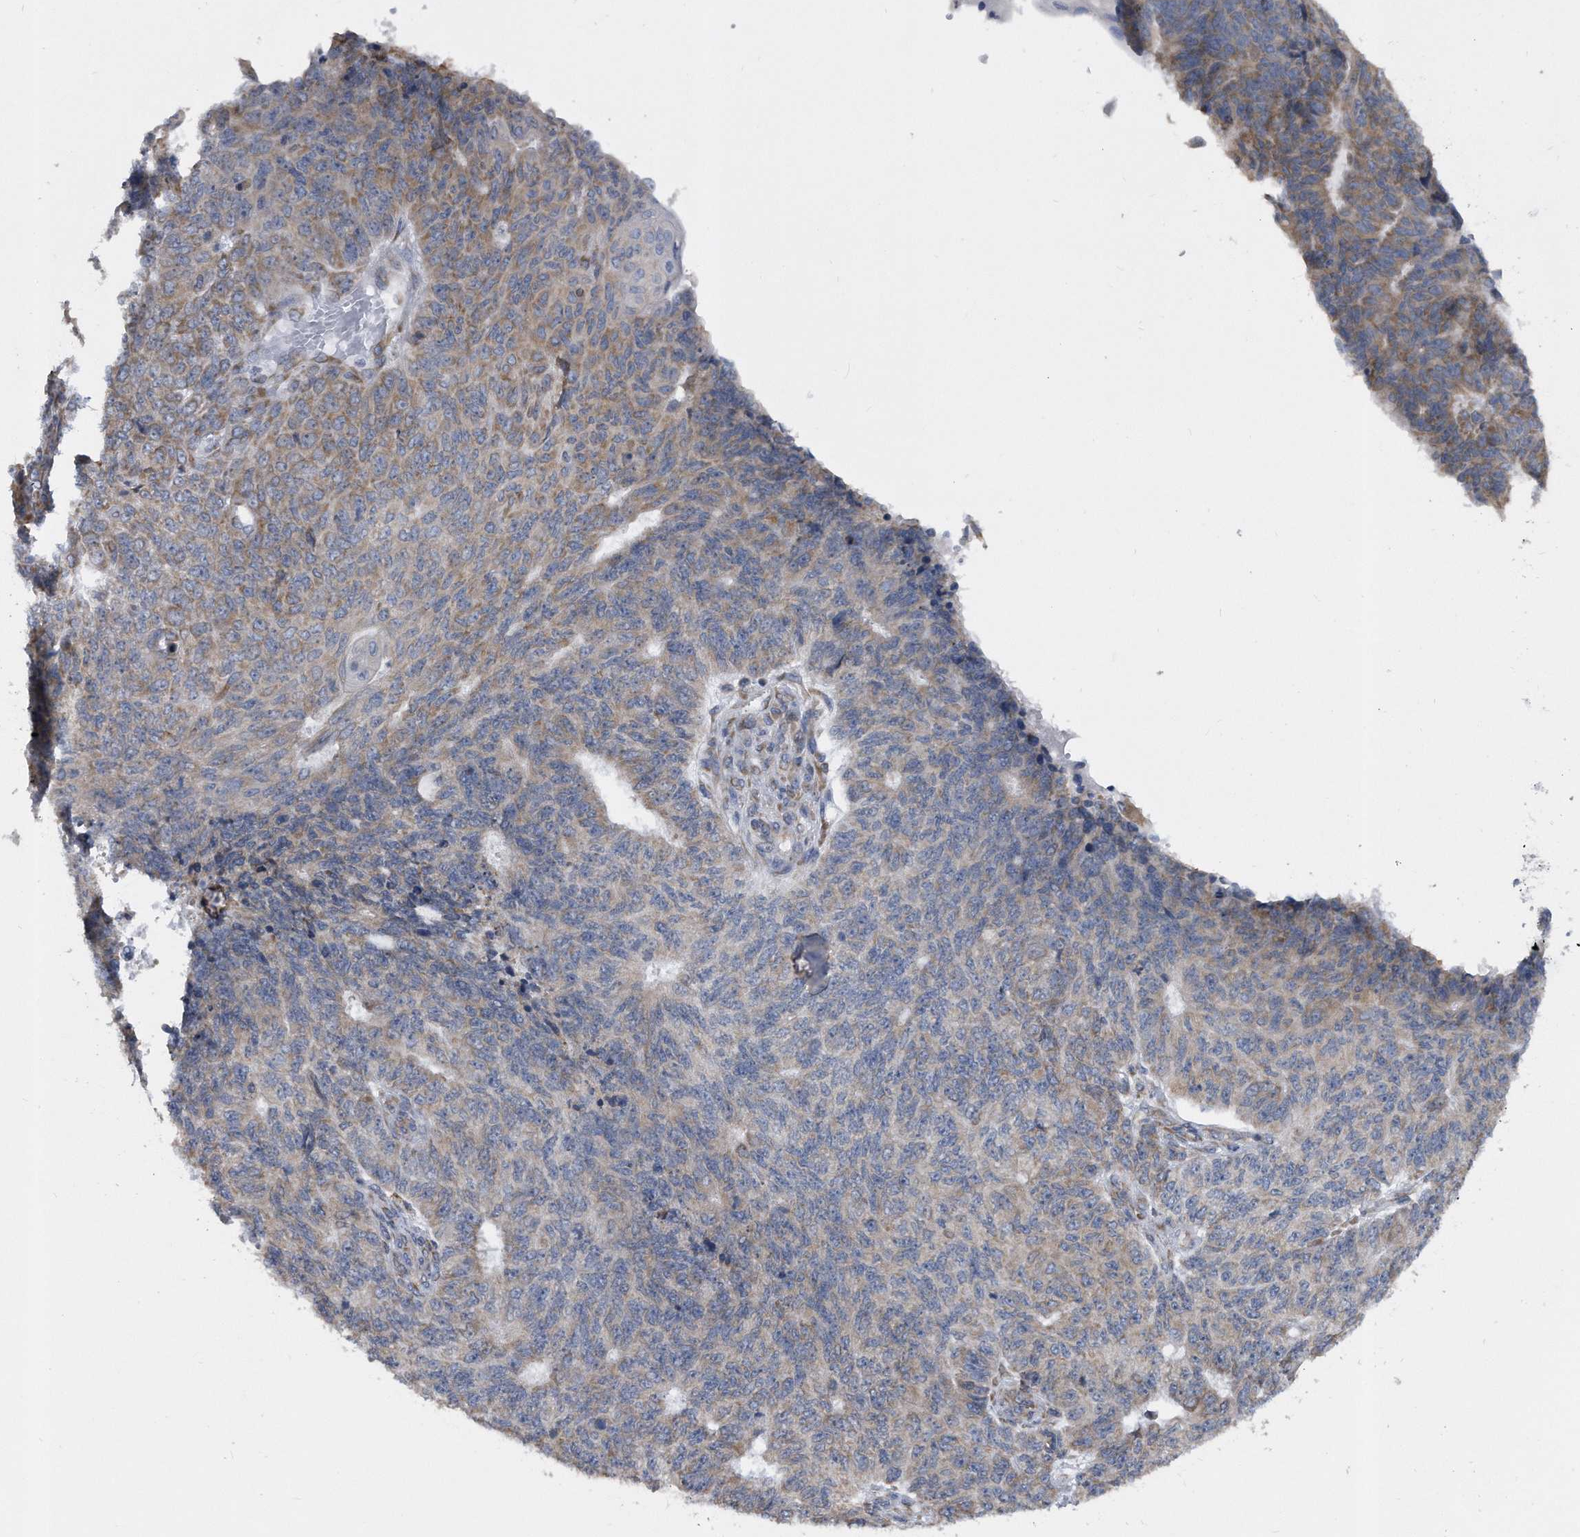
{"staining": {"intensity": "moderate", "quantity": "25%-75%", "location": "cytoplasmic/membranous"}, "tissue": "endometrial cancer", "cell_type": "Tumor cells", "image_type": "cancer", "snomed": [{"axis": "morphology", "description": "Adenocarcinoma, NOS"}, {"axis": "topography", "description": "Endometrium"}], "caption": "High-power microscopy captured an IHC image of endometrial adenocarcinoma, revealing moderate cytoplasmic/membranous staining in approximately 25%-75% of tumor cells.", "gene": "CCDC47", "patient": {"sex": "female", "age": 32}}